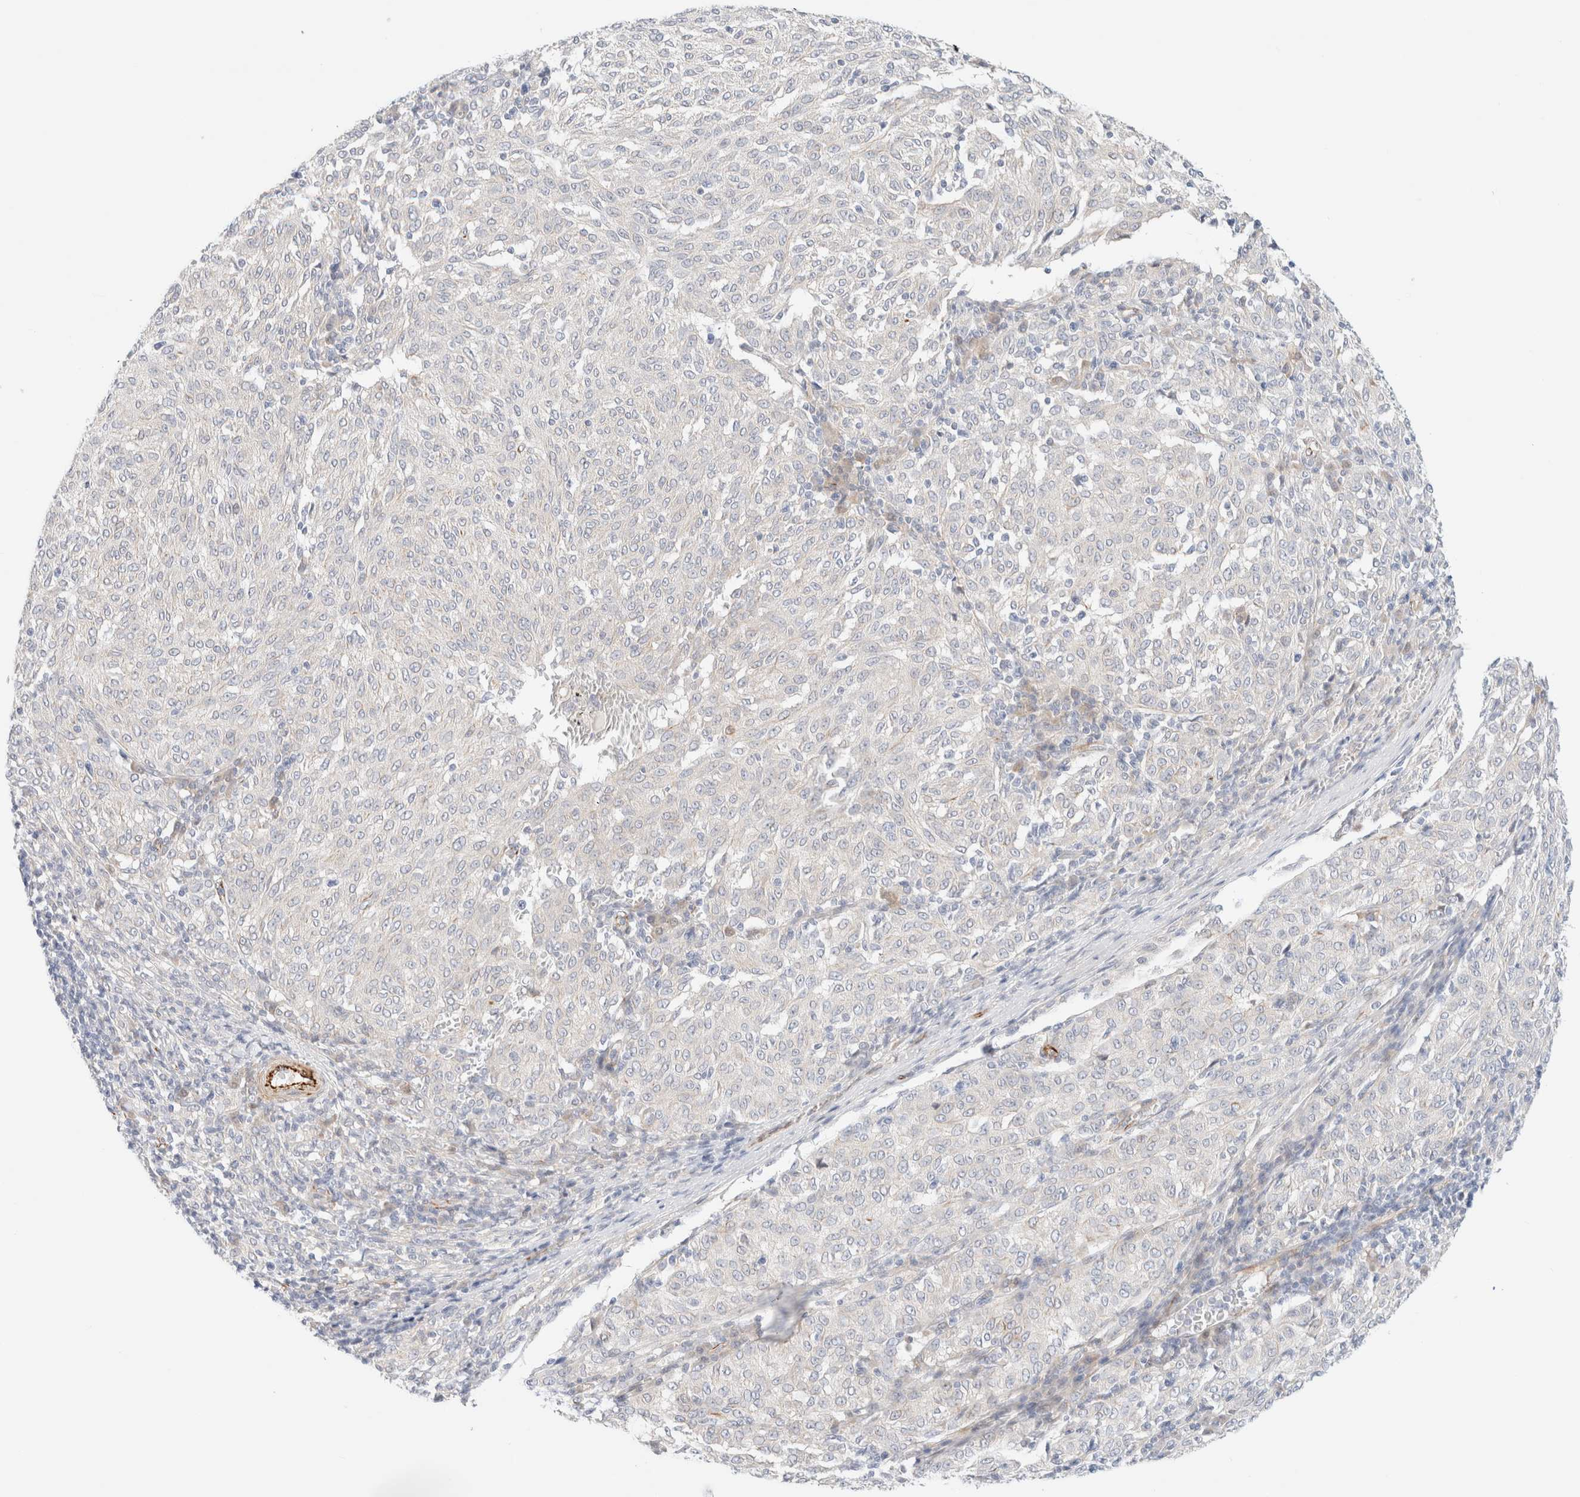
{"staining": {"intensity": "negative", "quantity": "none", "location": "none"}, "tissue": "melanoma", "cell_type": "Tumor cells", "image_type": "cancer", "snomed": [{"axis": "morphology", "description": "Malignant melanoma, NOS"}, {"axis": "topography", "description": "Skin"}], "caption": "An immunohistochemistry micrograph of melanoma is shown. There is no staining in tumor cells of melanoma.", "gene": "SLC25A48", "patient": {"sex": "female", "age": 72}}